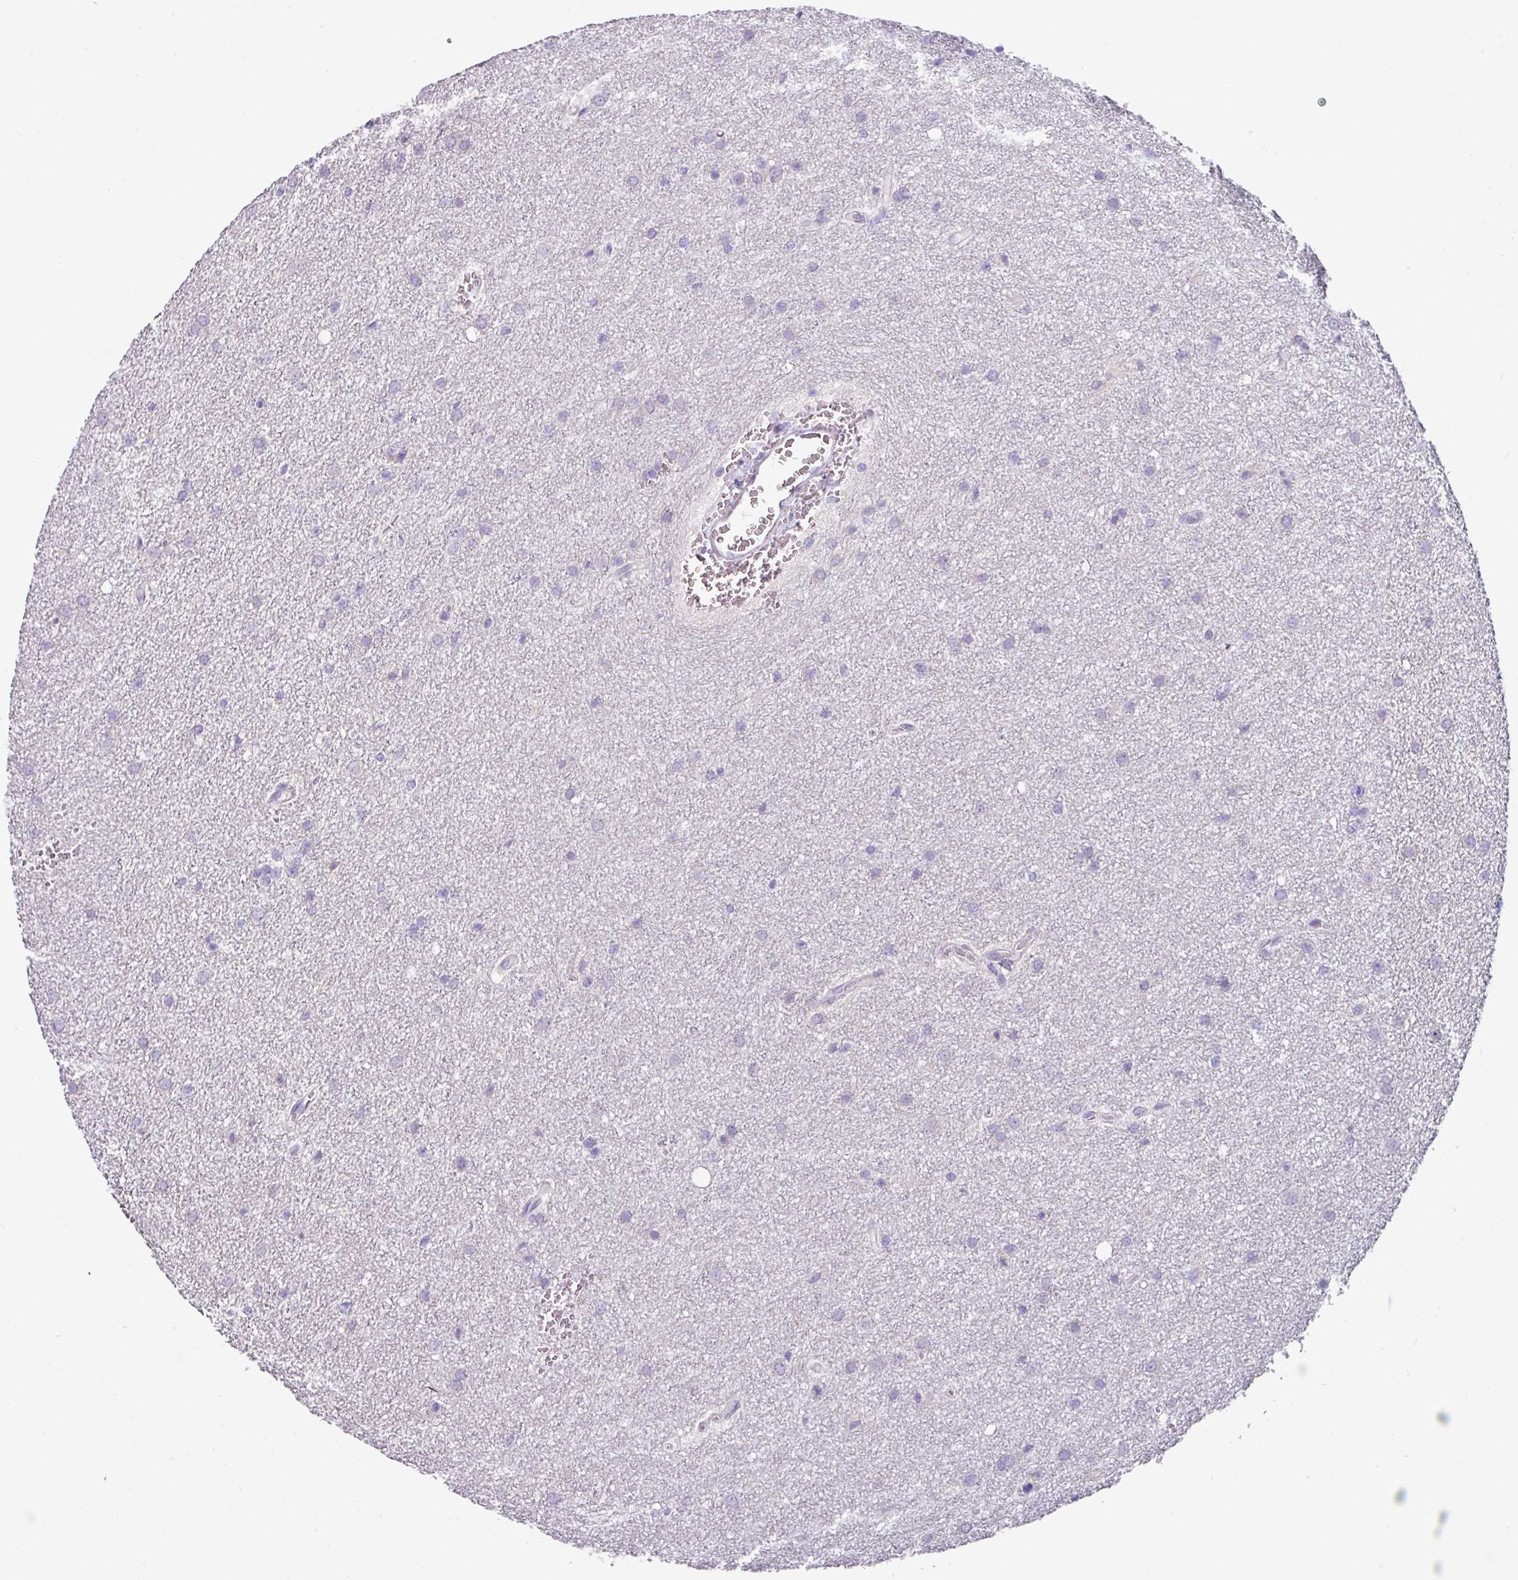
{"staining": {"intensity": "negative", "quantity": "none", "location": "none"}, "tissue": "glioma", "cell_type": "Tumor cells", "image_type": "cancer", "snomed": [{"axis": "morphology", "description": "Glioma, malignant, Low grade"}, {"axis": "topography", "description": "Cerebellum"}], "caption": "This photomicrograph is of malignant glioma (low-grade) stained with immunohistochemistry to label a protein in brown with the nuclei are counter-stained blue. There is no staining in tumor cells.", "gene": "RGS16", "patient": {"sex": "female", "age": 5}}